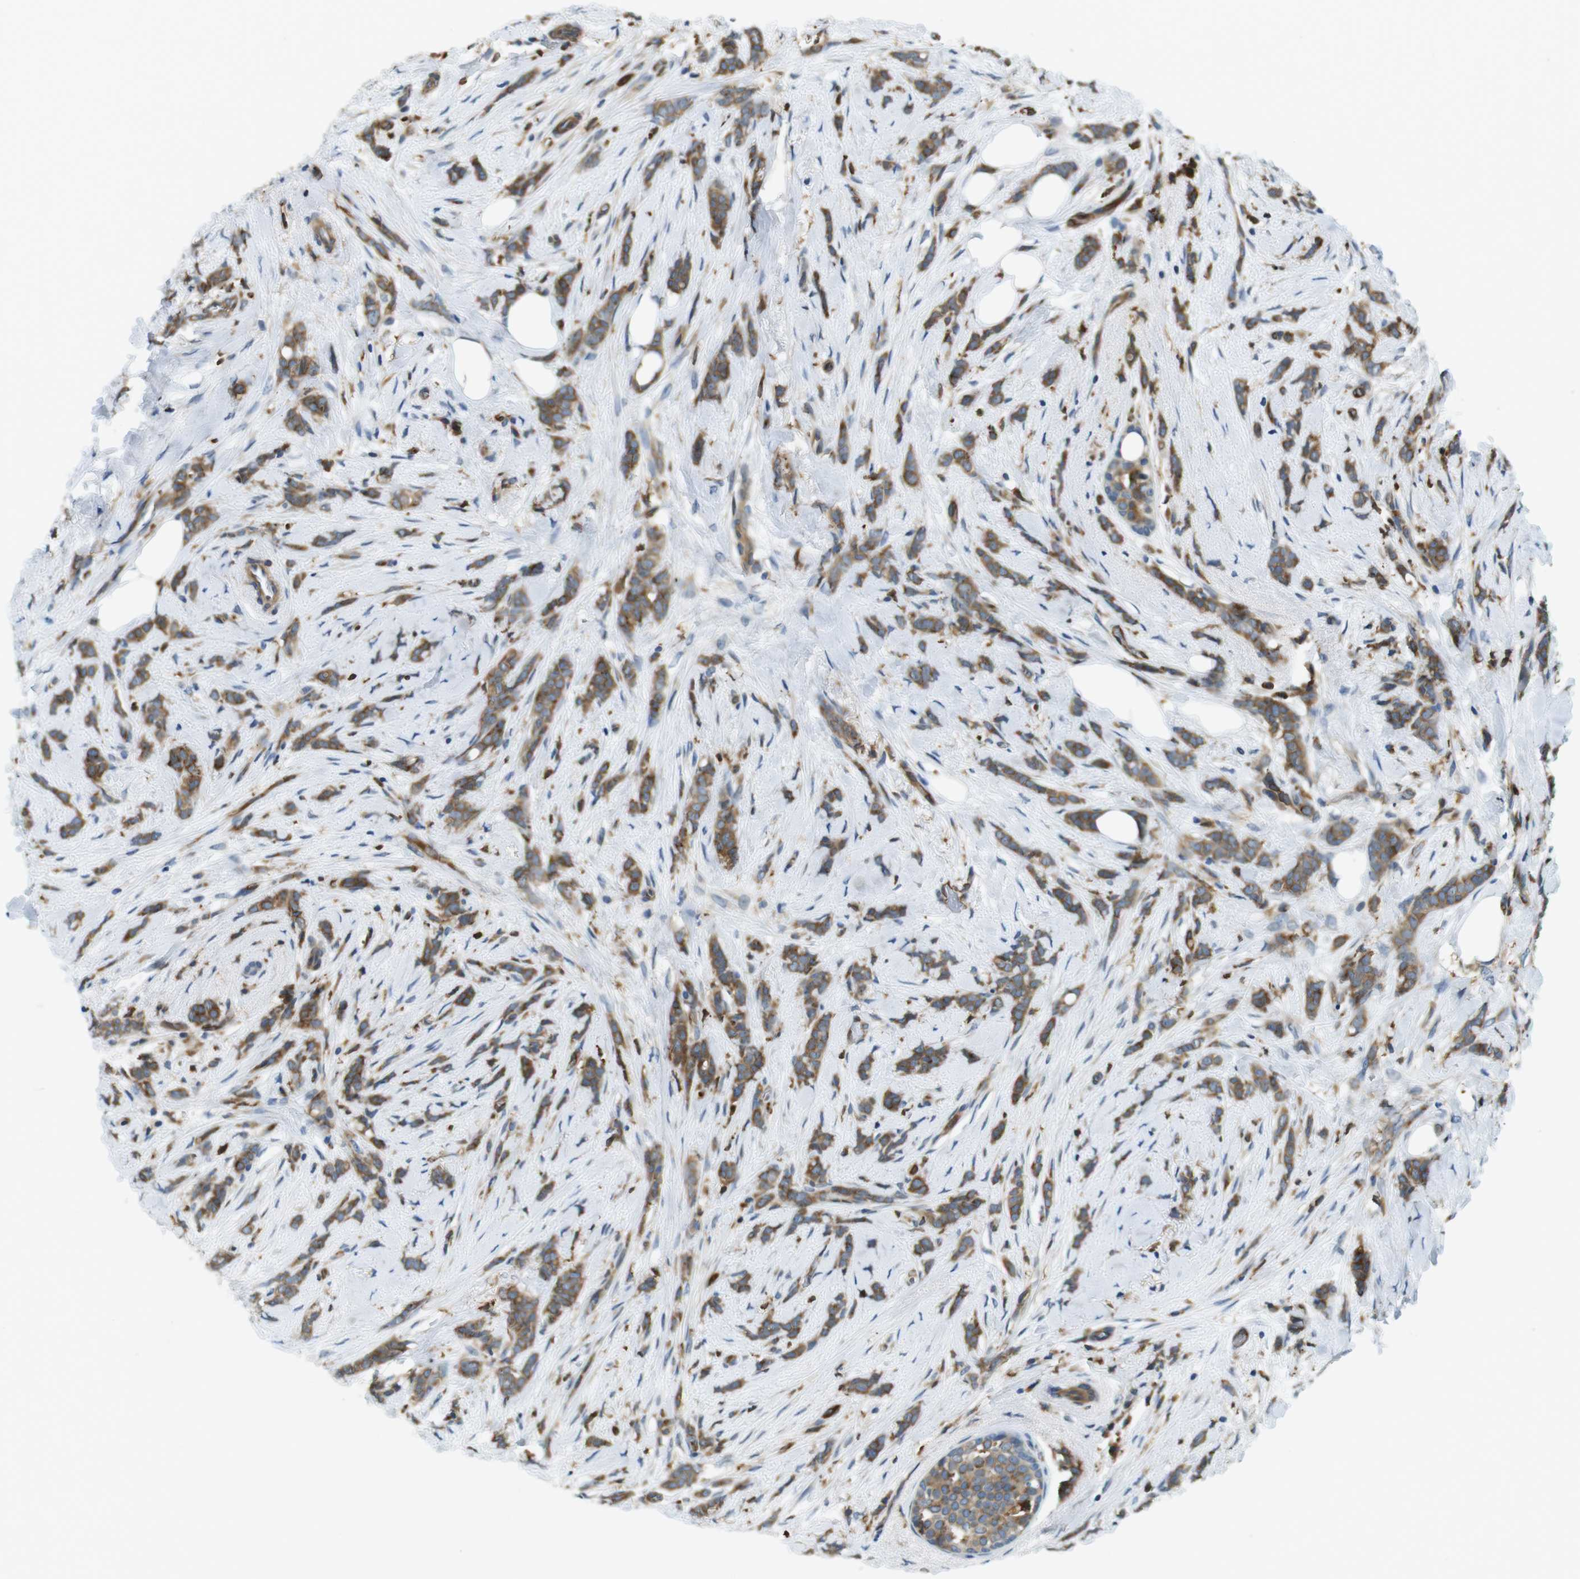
{"staining": {"intensity": "moderate", "quantity": ">75%", "location": "cytoplasmic/membranous"}, "tissue": "breast cancer", "cell_type": "Tumor cells", "image_type": "cancer", "snomed": [{"axis": "morphology", "description": "Lobular carcinoma, in situ"}, {"axis": "morphology", "description": "Lobular carcinoma"}, {"axis": "topography", "description": "Breast"}], "caption": "An IHC image of tumor tissue is shown. Protein staining in brown labels moderate cytoplasmic/membranous positivity in lobular carcinoma (breast) within tumor cells. The staining was performed using DAB (3,3'-diaminobenzidine) to visualize the protein expression in brown, while the nuclei were stained in blue with hematoxylin (Magnification: 20x).", "gene": "PALD1", "patient": {"sex": "female", "age": 41}}